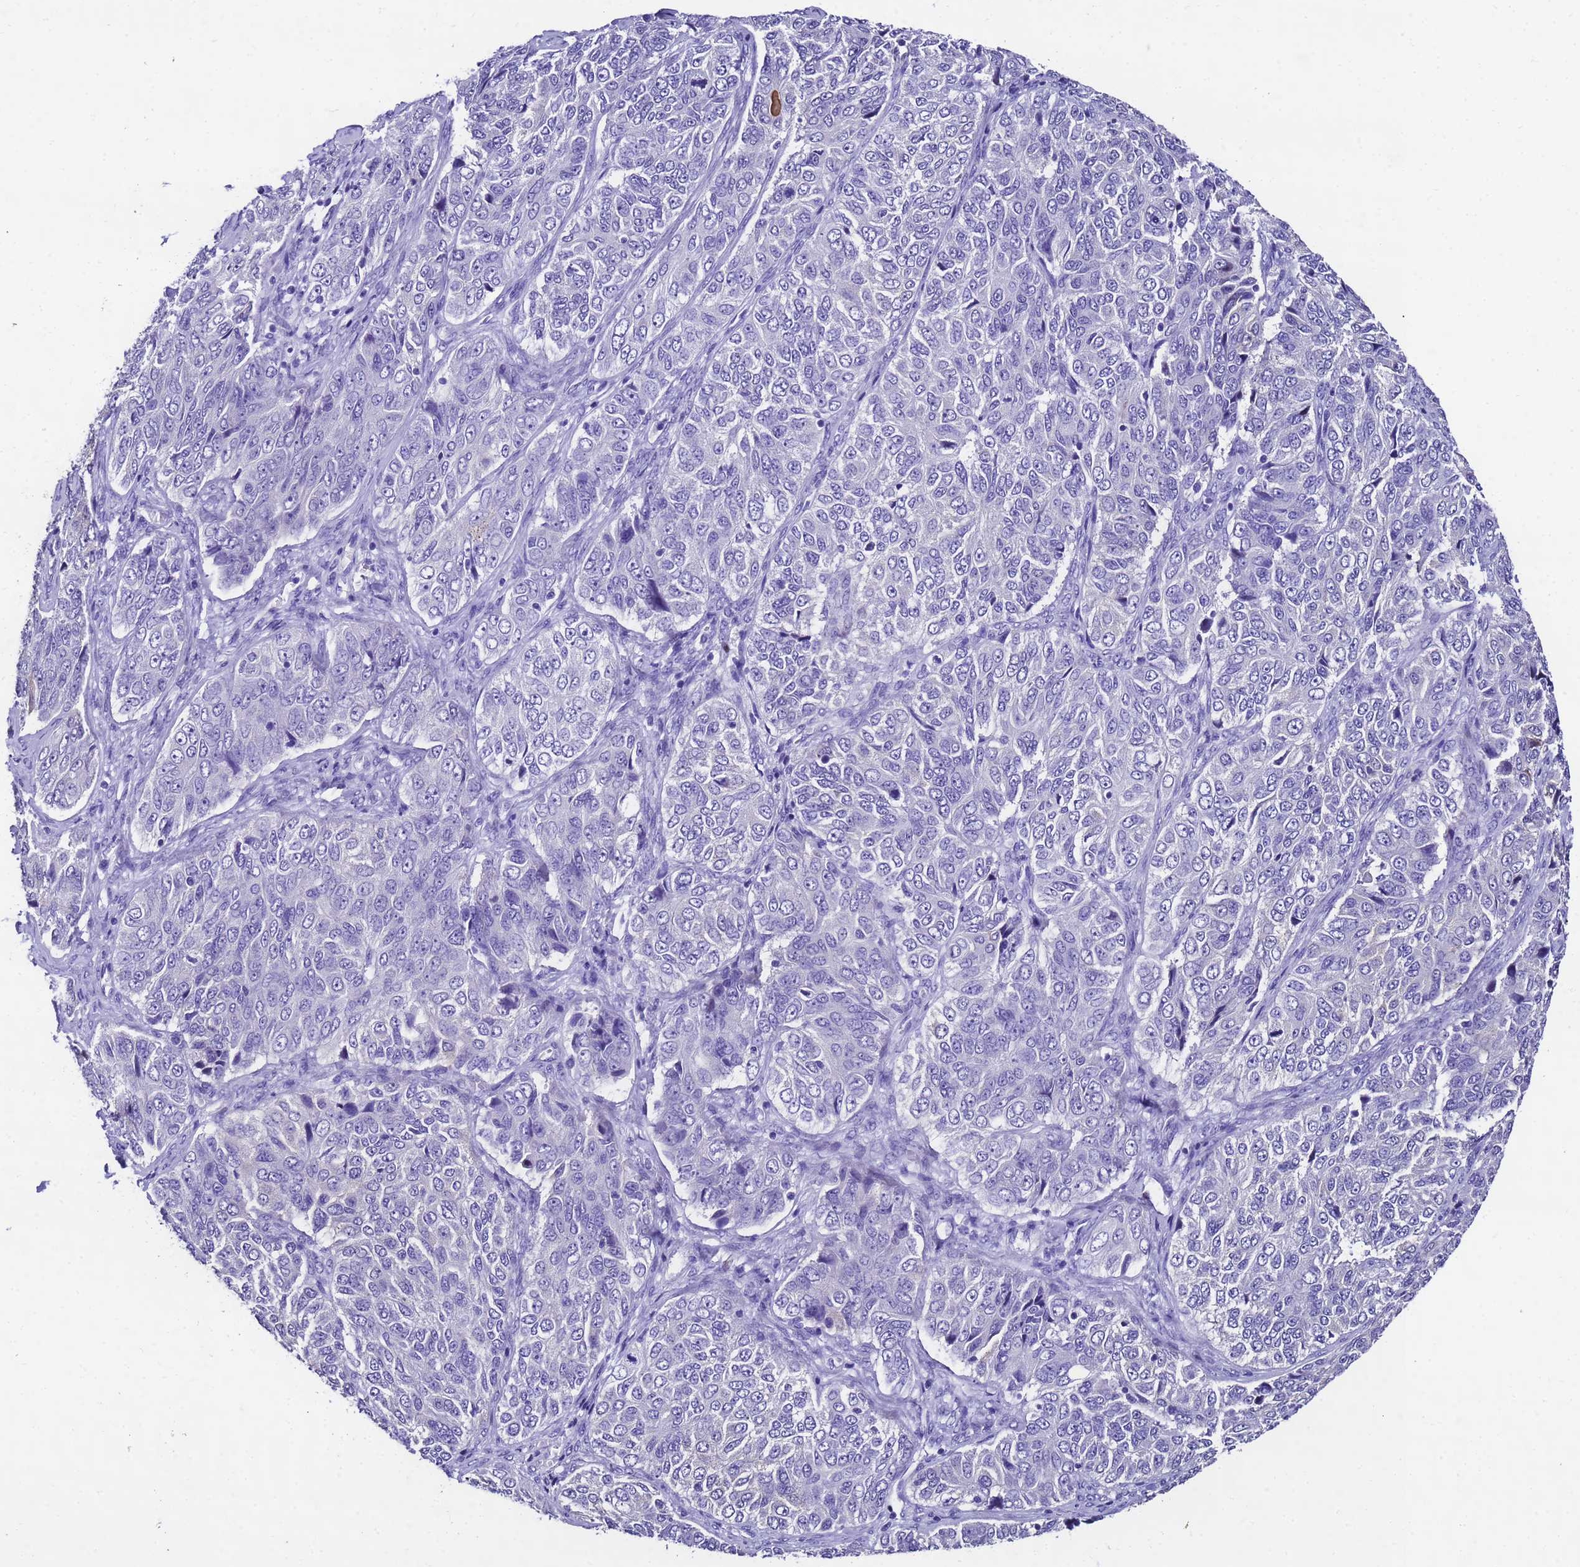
{"staining": {"intensity": "negative", "quantity": "none", "location": "none"}, "tissue": "ovarian cancer", "cell_type": "Tumor cells", "image_type": "cancer", "snomed": [{"axis": "morphology", "description": "Carcinoma, endometroid"}, {"axis": "topography", "description": "Ovary"}], "caption": "Tumor cells are negative for brown protein staining in endometroid carcinoma (ovarian). Nuclei are stained in blue.", "gene": "UGT2B10", "patient": {"sex": "female", "age": 51}}